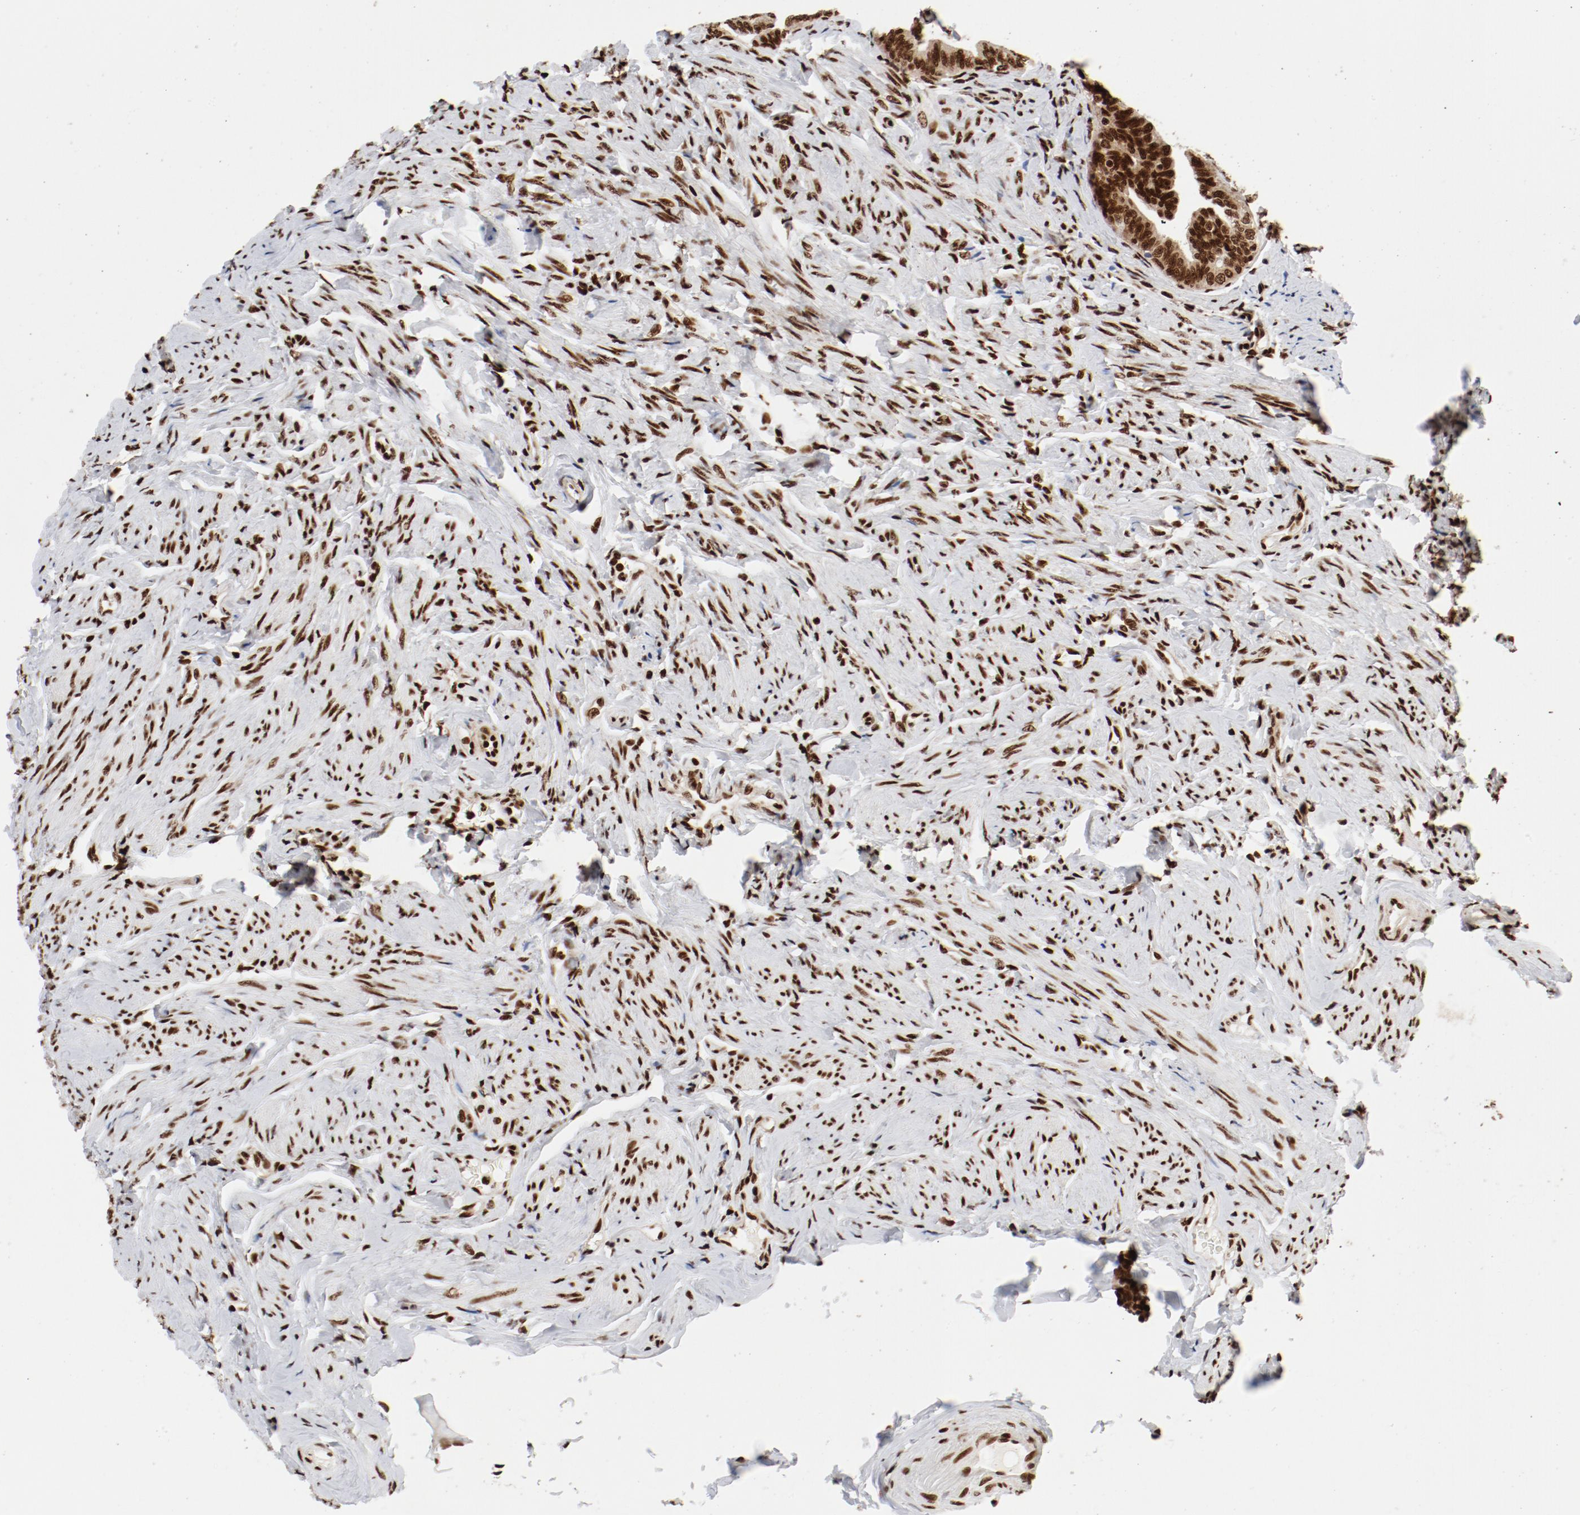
{"staining": {"intensity": "strong", "quantity": ">75%", "location": "nuclear"}, "tissue": "fallopian tube", "cell_type": "Glandular cells", "image_type": "normal", "snomed": [{"axis": "morphology", "description": "Normal tissue, NOS"}, {"axis": "topography", "description": "Fallopian tube"}, {"axis": "topography", "description": "Ovary"}], "caption": "High-magnification brightfield microscopy of benign fallopian tube stained with DAB (3,3'-diaminobenzidine) (brown) and counterstained with hematoxylin (blue). glandular cells exhibit strong nuclear staining is identified in approximately>75% of cells.", "gene": "NFYB", "patient": {"sex": "female", "age": 69}}